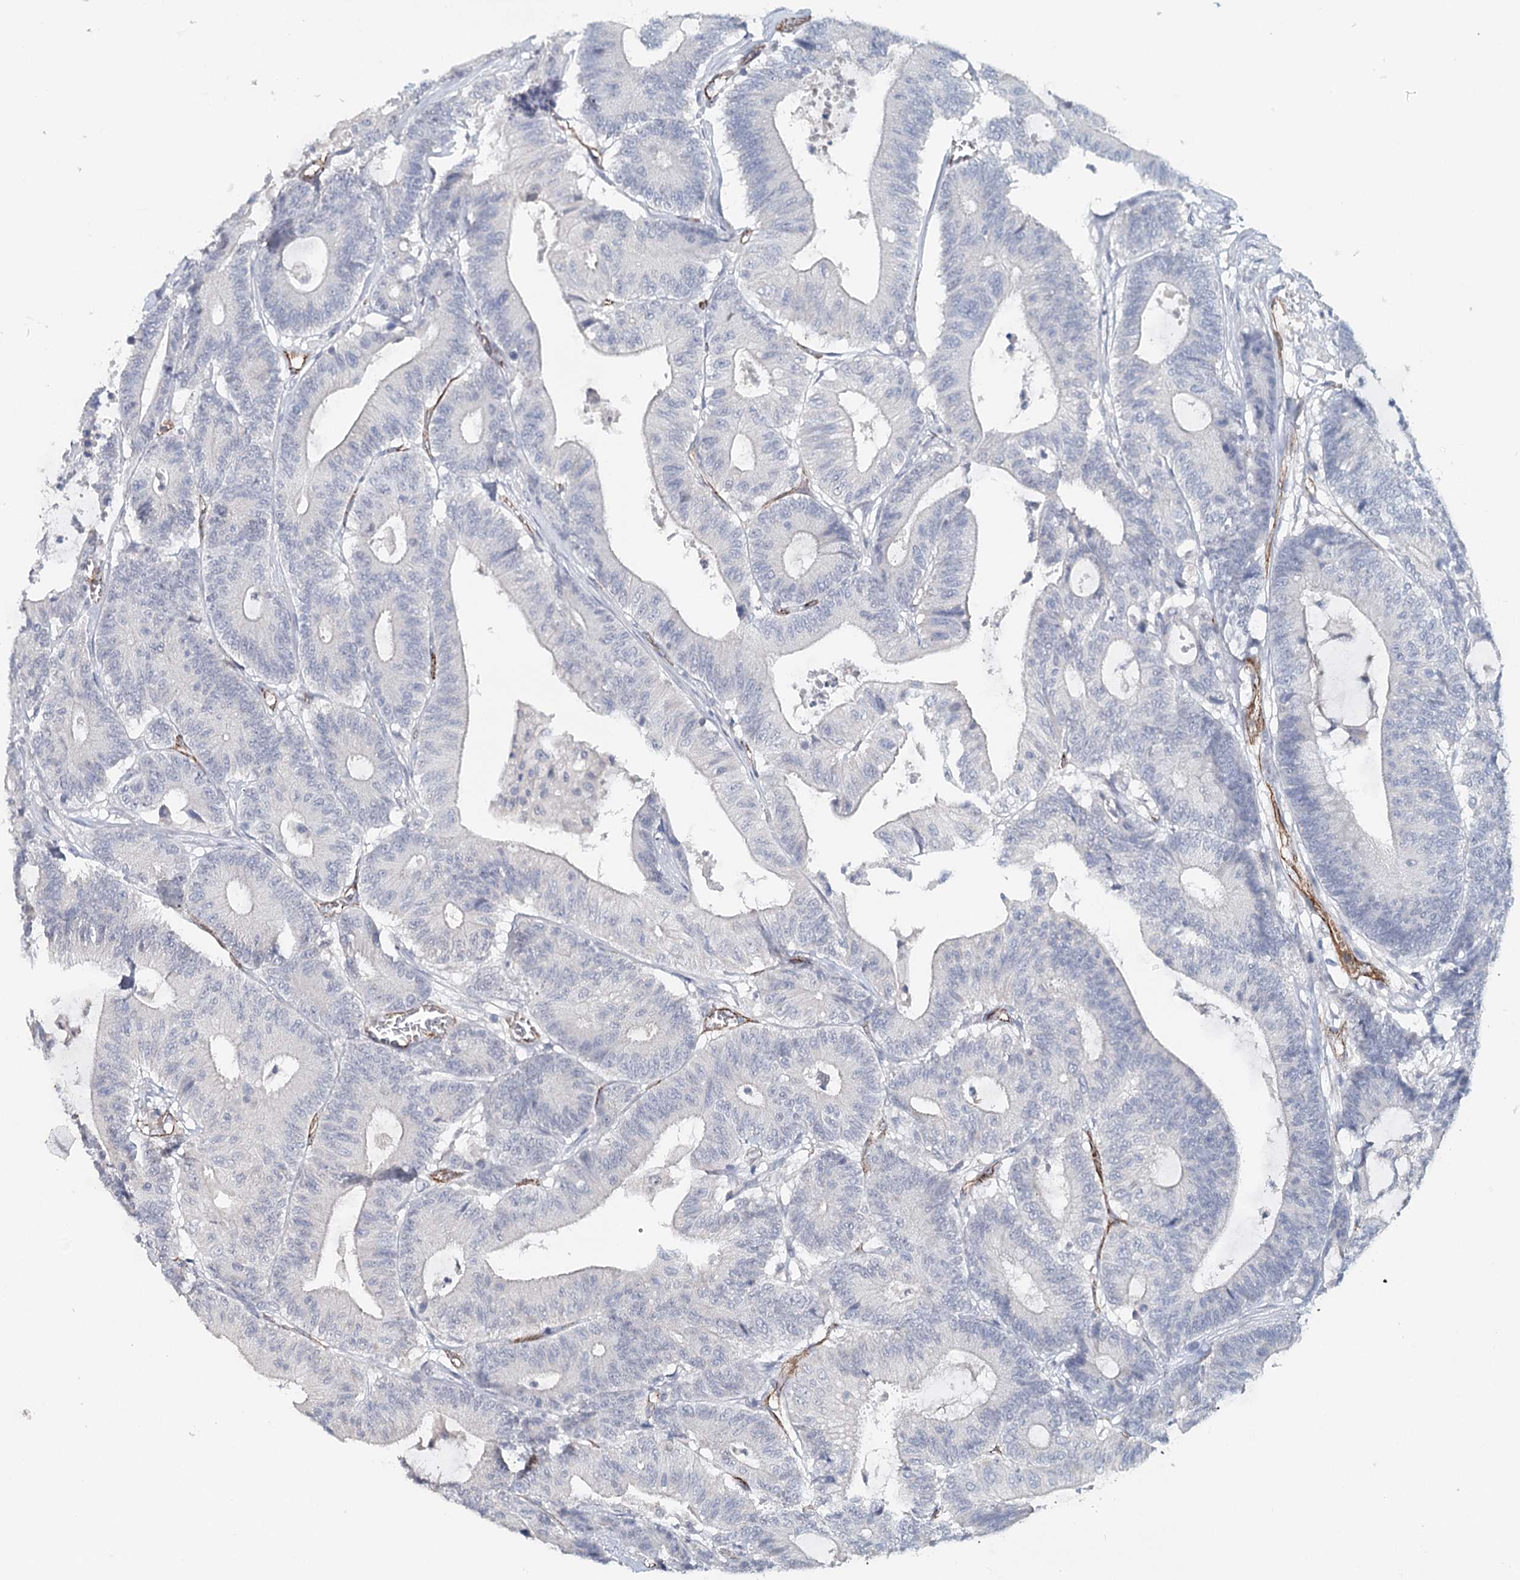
{"staining": {"intensity": "negative", "quantity": "none", "location": "none"}, "tissue": "colorectal cancer", "cell_type": "Tumor cells", "image_type": "cancer", "snomed": [{"axis": "morphology", "description": "Adenocarcinoma, NOS"}, {"axis": "topography", "description": "Colon"}], "caption": "Immunohistochemistry (IHC) image of neoplastic tissue: human colorectal adenocarcinoma stained with DAB exhibits no significant protein staining in tumor cells.", "gene": "SYNPO", "patient": {"sex": "female", "age": 84}}